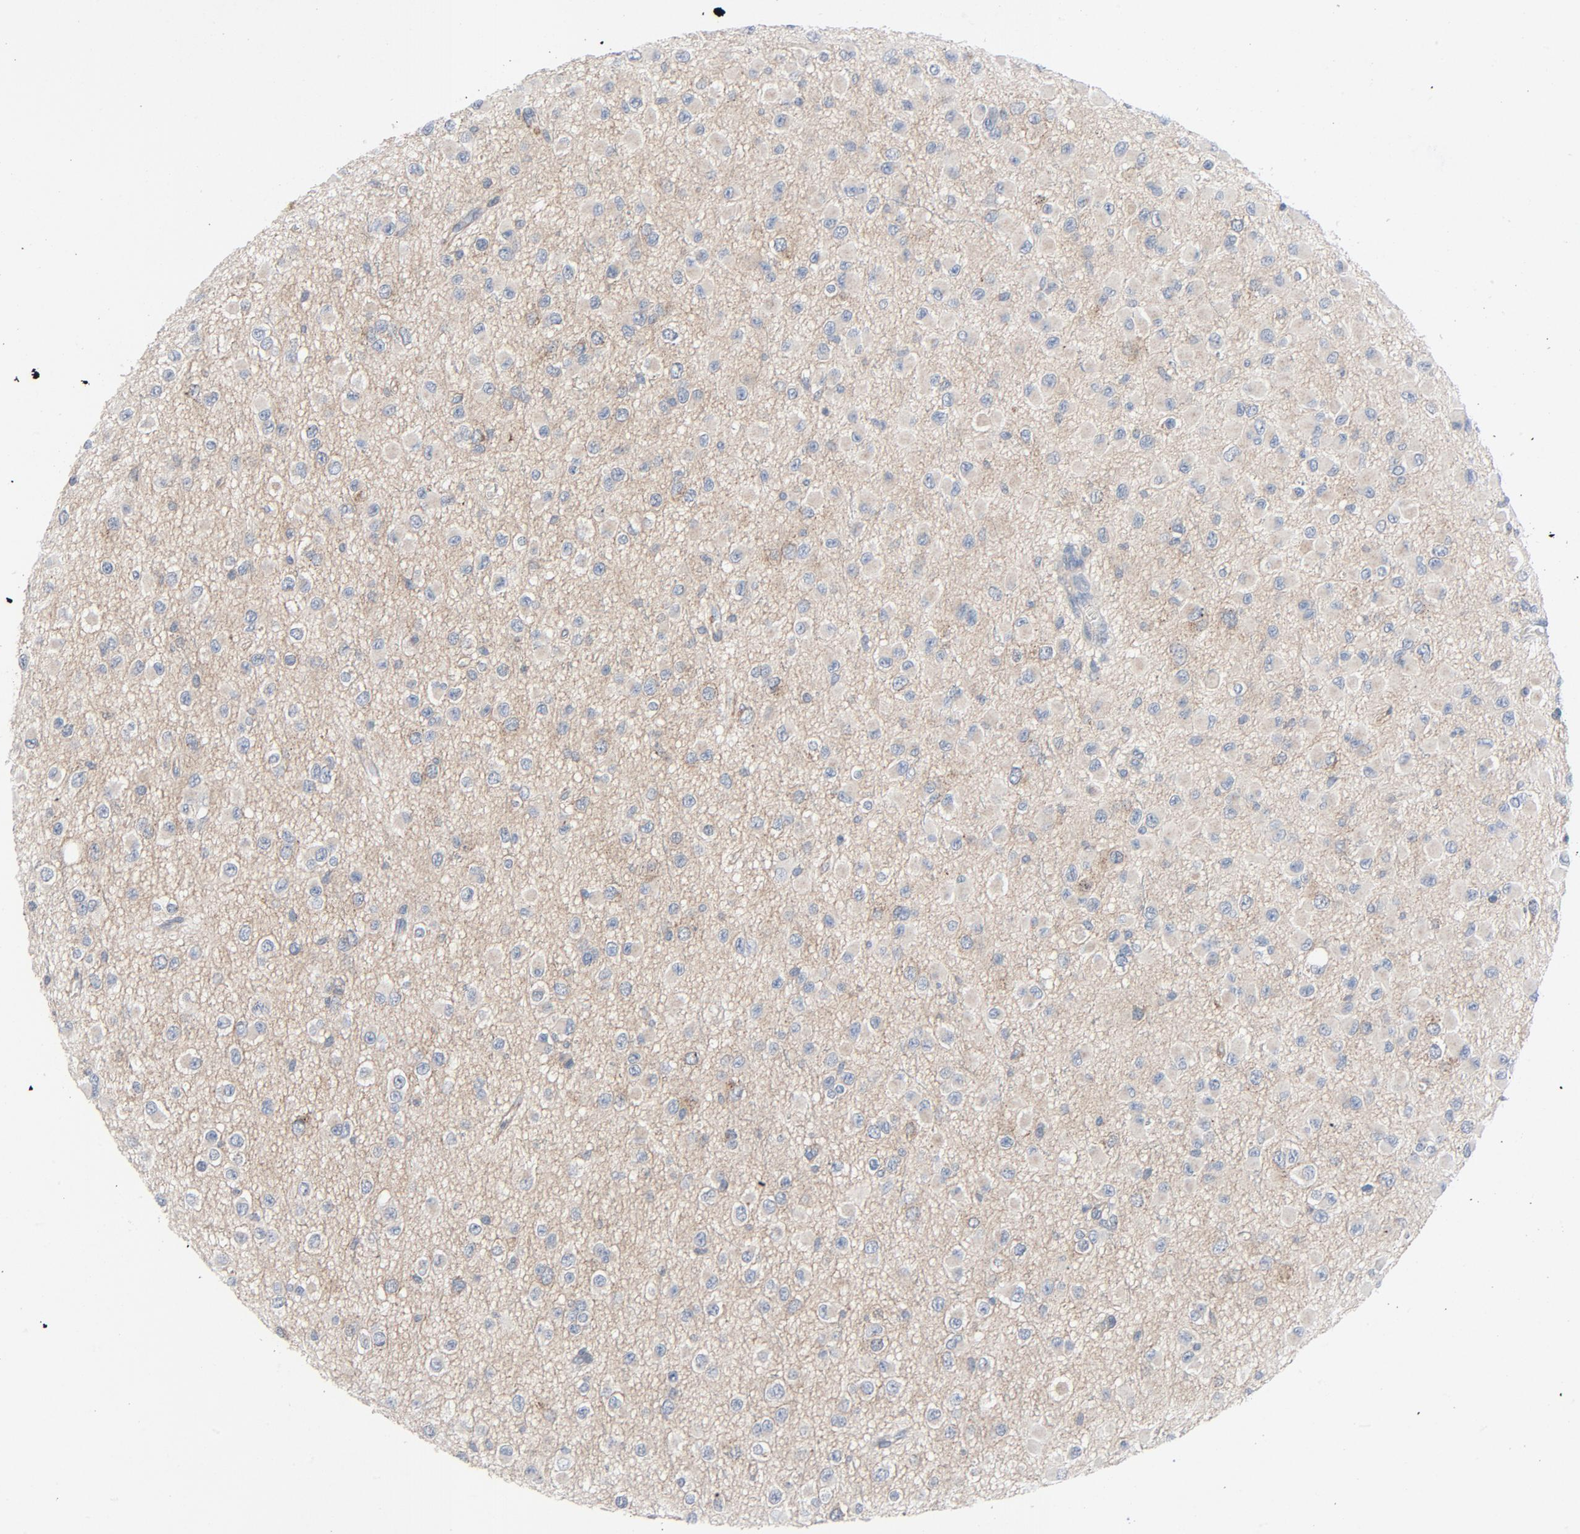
{"staining": {"intensity": "weak", "quantity": ">75%", "location": "cytoplasmic/membranous"}, "tissue": "glioma", "cell_type": "Tumor cells", "image_type": "cancer", "snomed": [{"axis": "morphology", "description": "Glioma, malignant, Low grade"}, {"axis": "topography", "description": "Brain"}], "caption": "The photomicrograph shows immunohistochemical staining of malignant glioma (low-grade). There is weak cytoplasmic/membranous positivity is appreciated in about >75% of tumor cells.", "gene": "TSG101", "patient": {"sex": "male", "age": 42}}